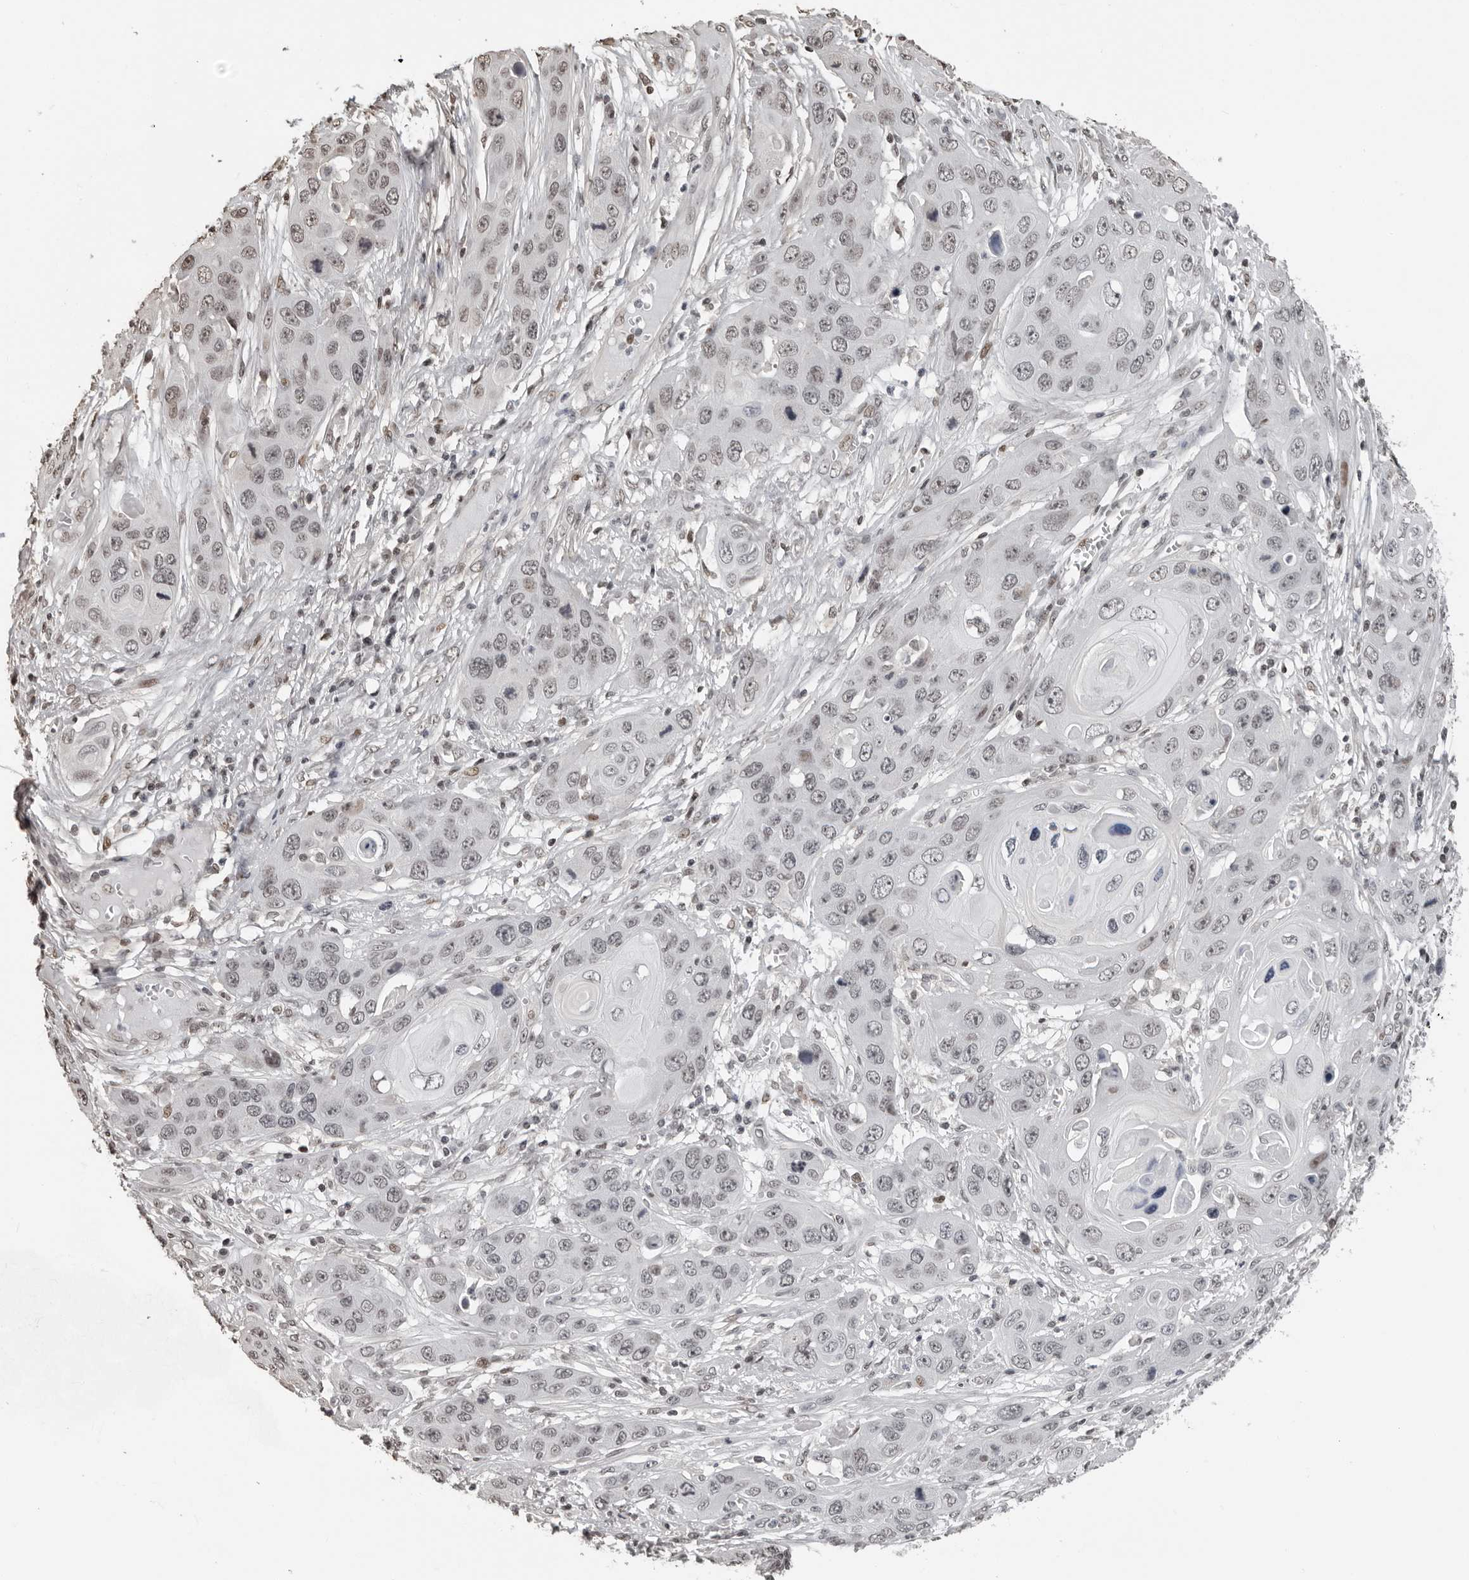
{"staining": {"intensity": "weak", "quantity": "25%-75%", "location": "nuclear"}, "tissue": "skin cancer", "cell_type": "Tumor cells", "image_type": "cancer", "snomed": [{"axis": "morphology", "description": "Squamous cell carcinoma, NOS"}, {"axis": "topography", "description": "Skin"}], "caption": "Protein positivity by IHC demonstrates weak nuclear expression in approximately 25%-75% of tumor cells in skin cancer (squamous cell carcinoma). (IHC, brightfield microscopy, high magnification).", "gene": "ORC1", "patient": {"sex": "male", "age": 55}}